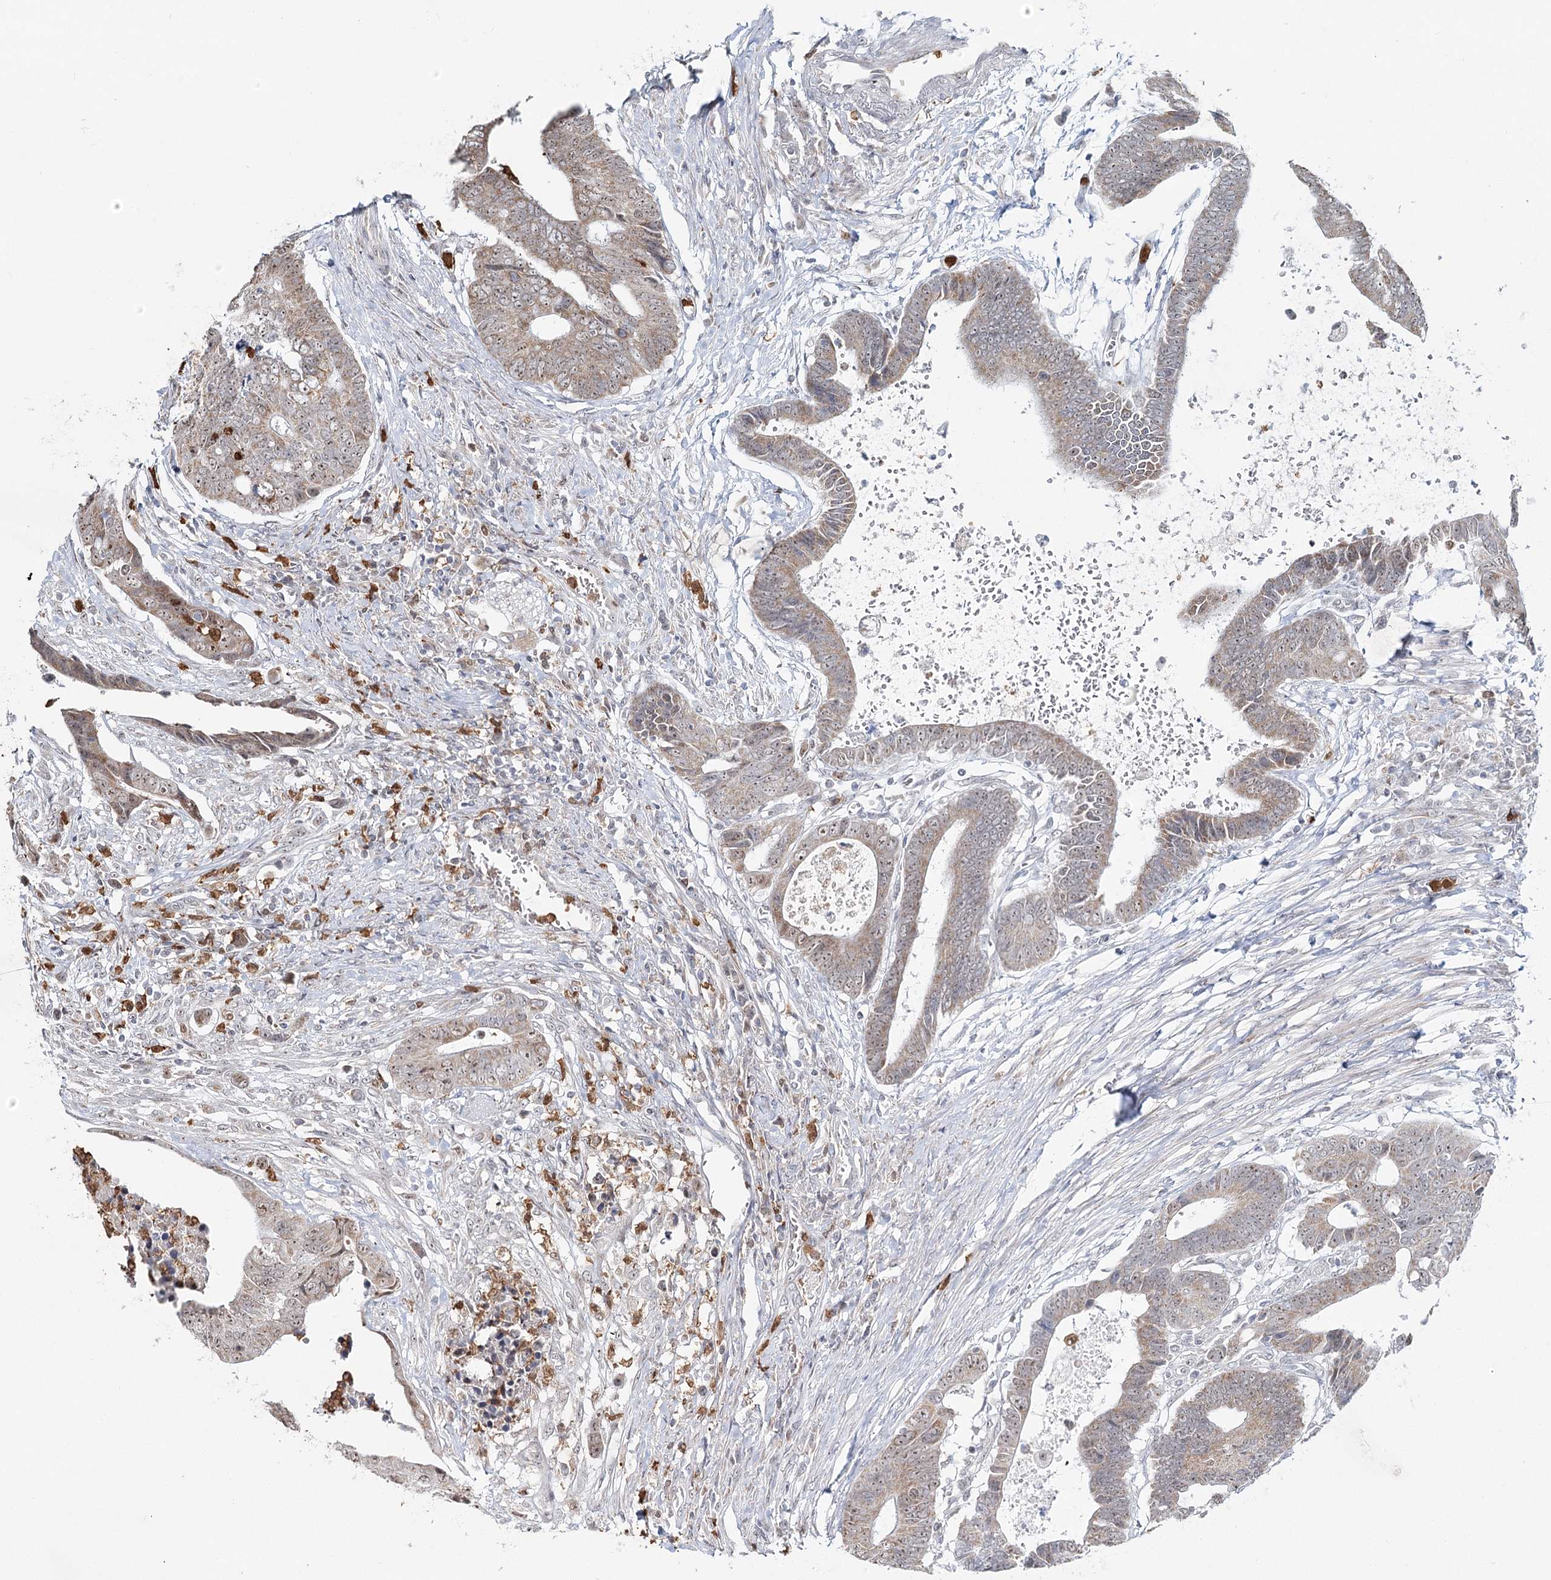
{"staining": {"intensity": "weak", "quantity": ">75%", "location": "cytoplasmic/membranous,nuclear"}, "tissue": "colorectal cancer", "cell_type": "Tumor cells", "image_type": "cancer", "snomed": [{"axis": "morphology", "description": "Adenocarcinoma, NOS"}, {"axis": "topography", "description": "Rectum"}], "caption": "A low amount of weak cytoplasmic/membranous and nuclear staining is appreciated in approximately >75% of tumor cells in colorectal cancer (adenocarcinoma) tissue. Using DAB (brown) and hematoxylin (blue) stains, captured at high magnification using brightfield microscopy.", "gene": "ATAD1", "patient": {"sex": "male", "age": 84}}